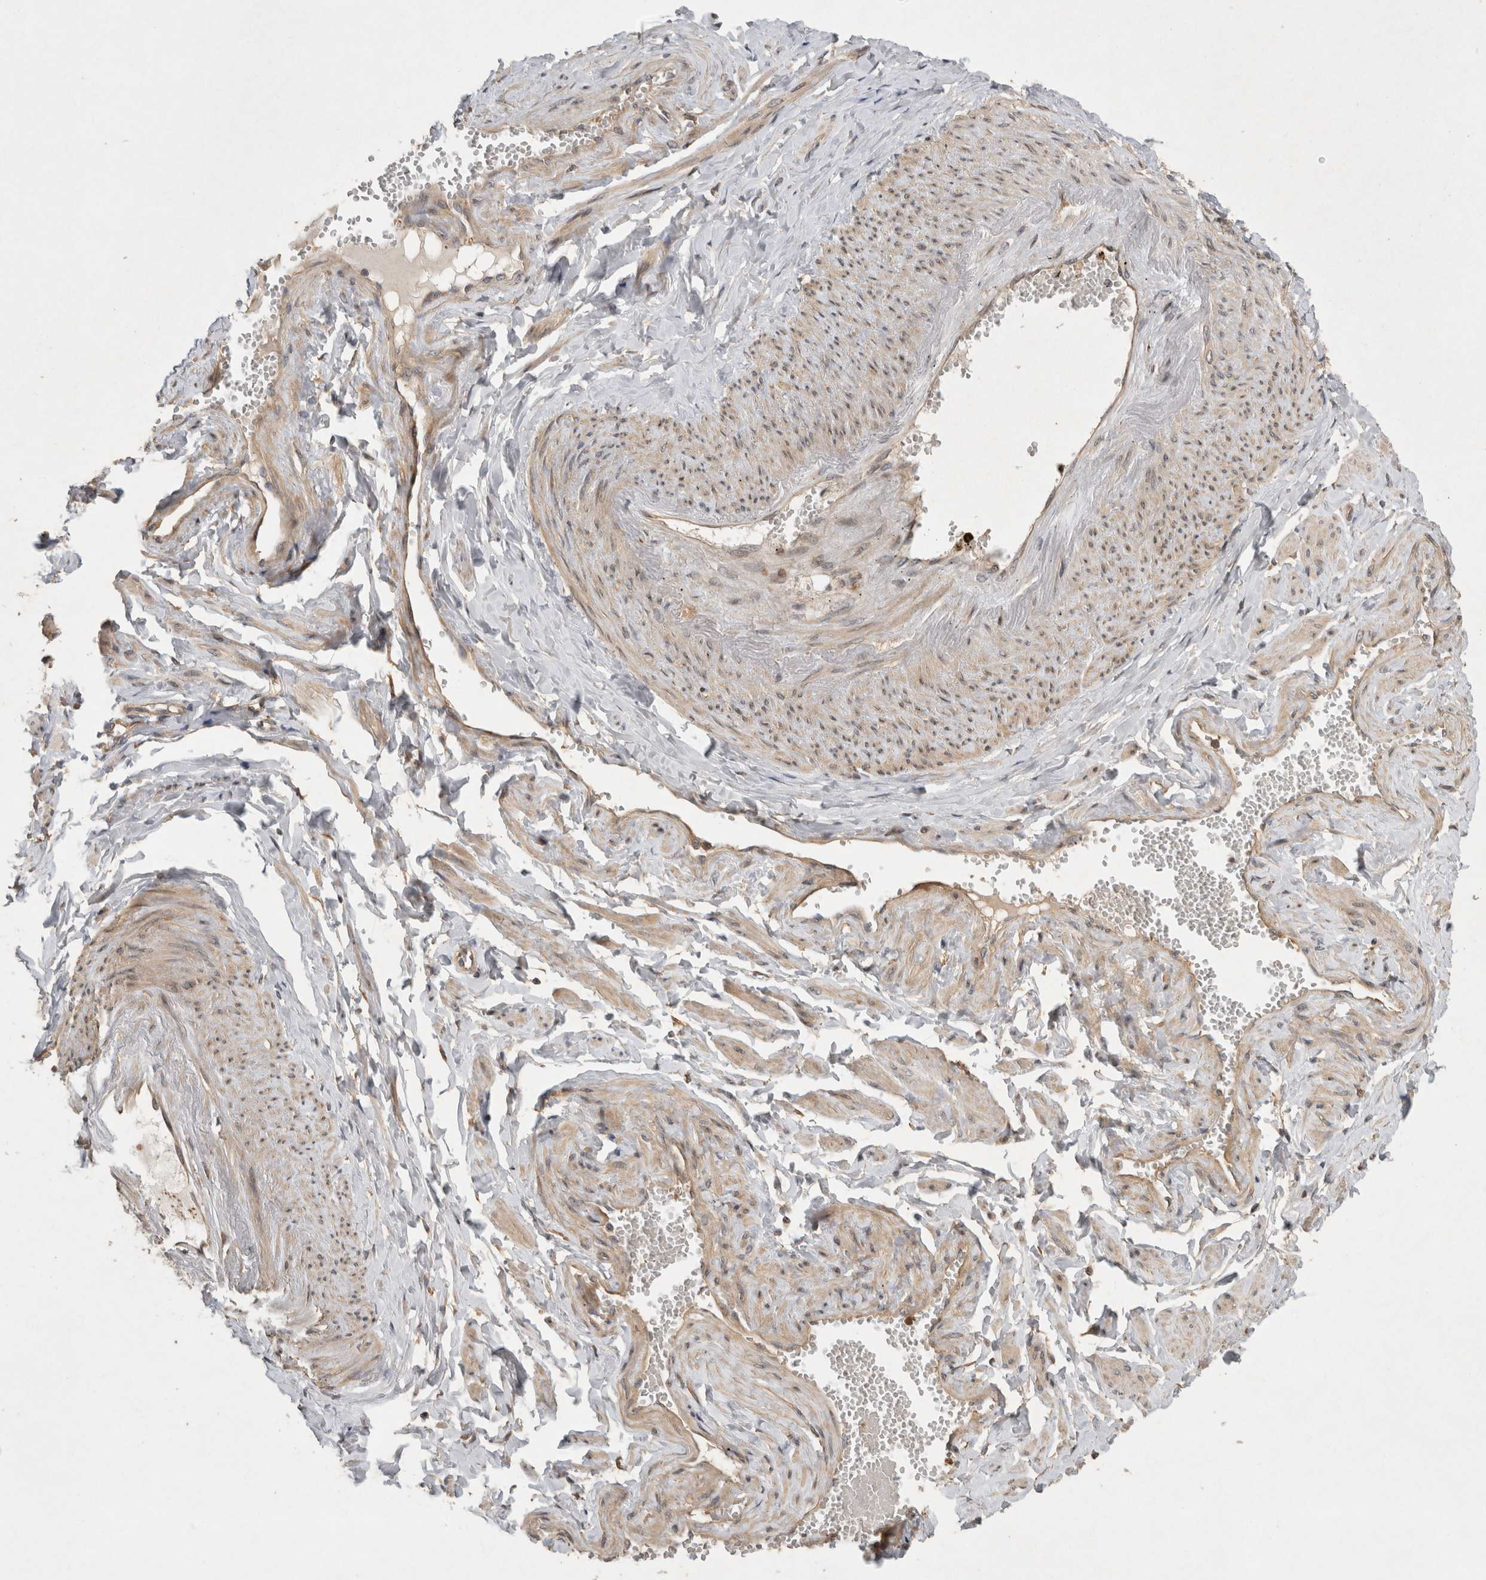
{"staining": {"intensity": "moderate", "quantity": ">75%", "location": "cytoplasmic/membranous"}, "tissue": "adipose tissue", "cell_type": "Adipocytes", "image_type": "normal", "snomed": [{"axis": "morphology", "description": "Normal tissue, NOS"}, {"axis": "topography", "description": "Vascular tissue"}, {"axis": "topography", "description": "Fallopian tube"}, {"axis": "topography", "description": "Ovary"}], "caption": "Adipose tissue stained with immunohistochemistry (IHC) demonstrates moderate cytoplasmic/membranous expression in approximately >75% of adipocytes. Using DAB (3,3'-diaminobenzidine) (brown) and hematoxylin (blue) stains, captured at high magnification using brightfield microscopy.", "gene": "VEPH1", "patient": {"sex": "female", "age": 67}}